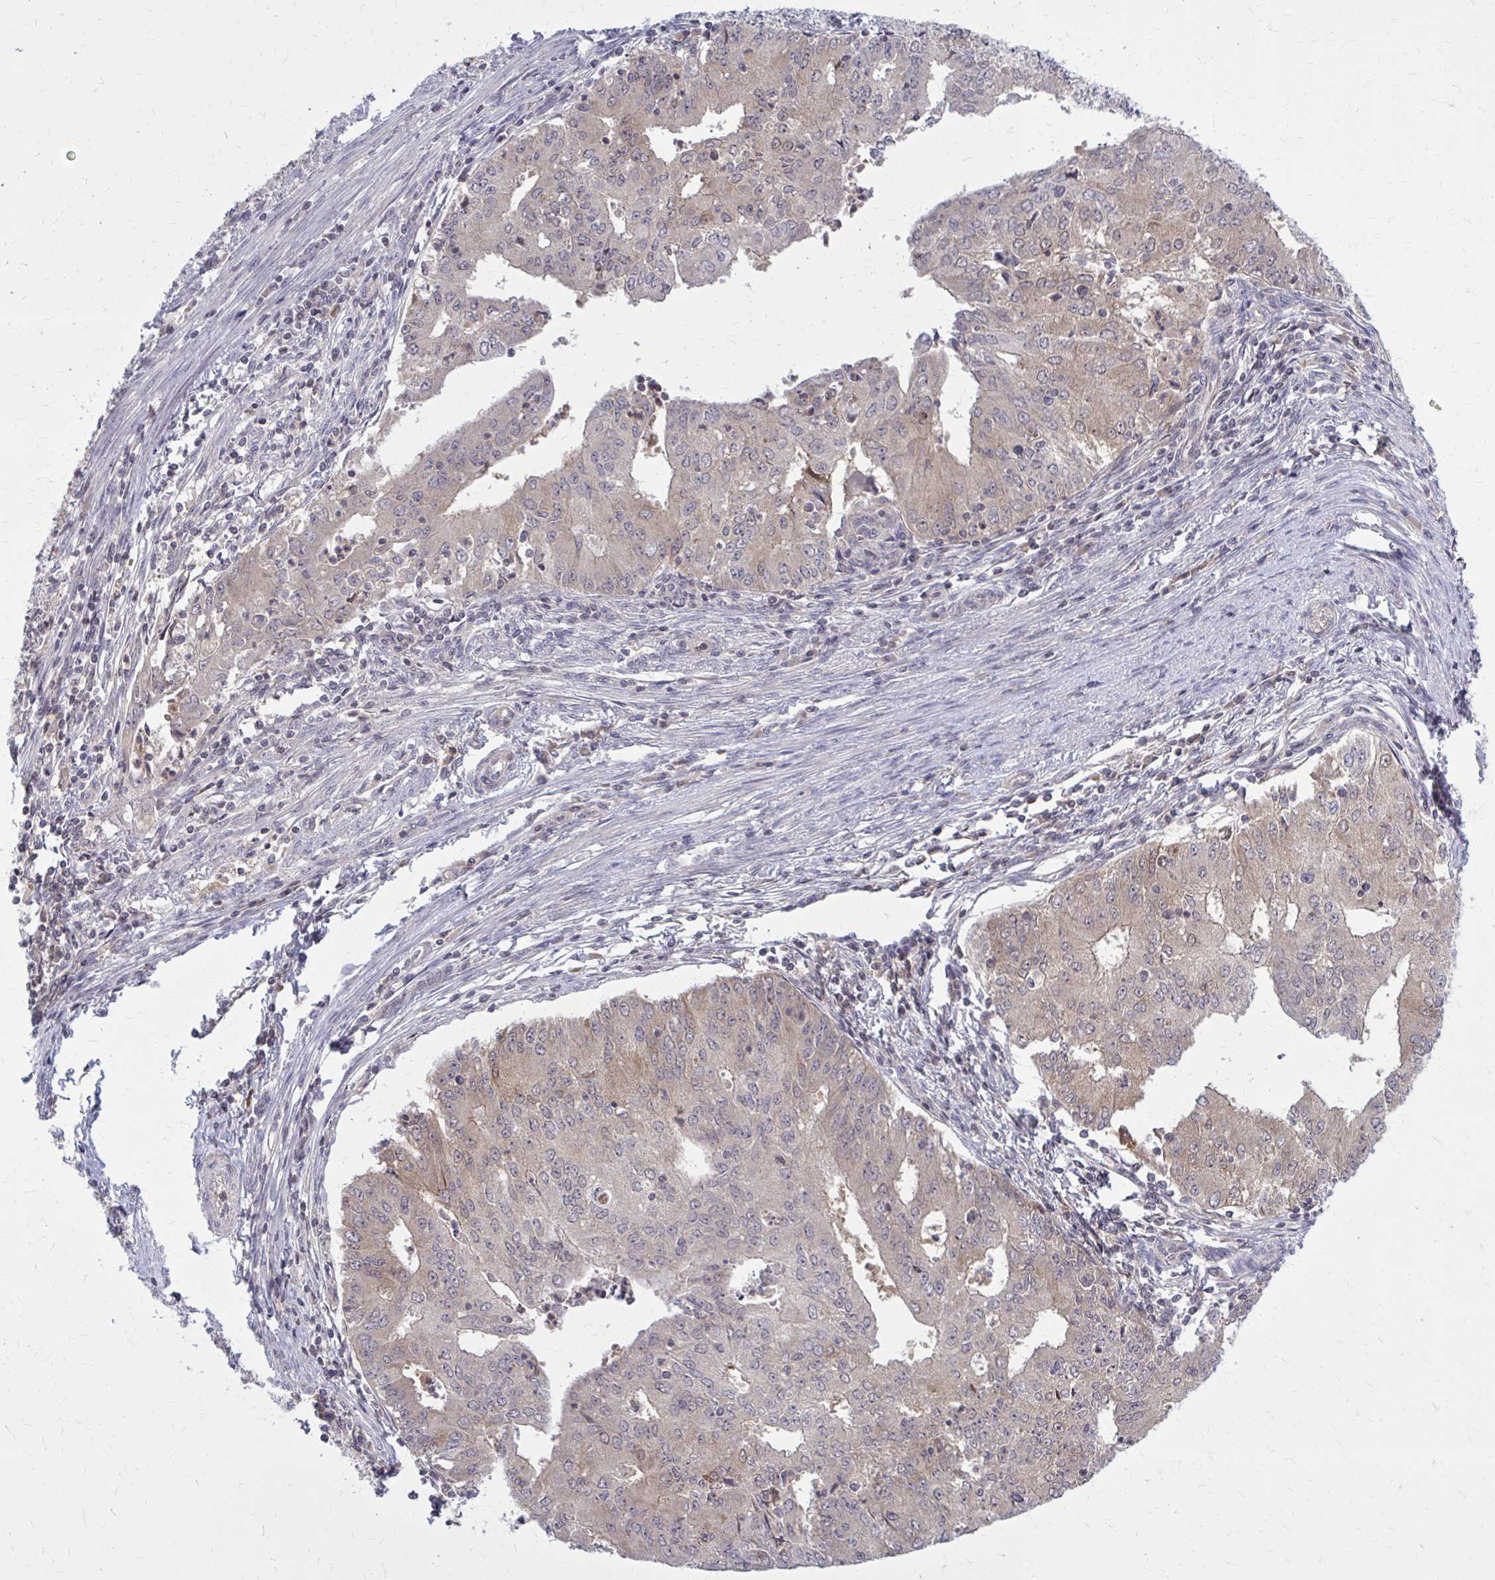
{"staining": {"intensity": "moderate", "quantity": "25%-75%", "location": "cytoplasmic/membranous"}, "tissue": "endometrial cancer", "cell_type": "Tumor cells", "image_type": "cancer", "snomed": [{"axis": "morphology", "description": "Adenocarcinoma, NOS"}, {"axis": "topography", "description": "Endometrium"}], "caption": "Brown immunohistochemical staining in human endometrial cancer (adenocarcinoma) shows moderate cytoplasmic/membranous staining in about 25%-75% of tumor cells.", "gene": "DBI", "patient": {"sex": "female", "age": 50}}